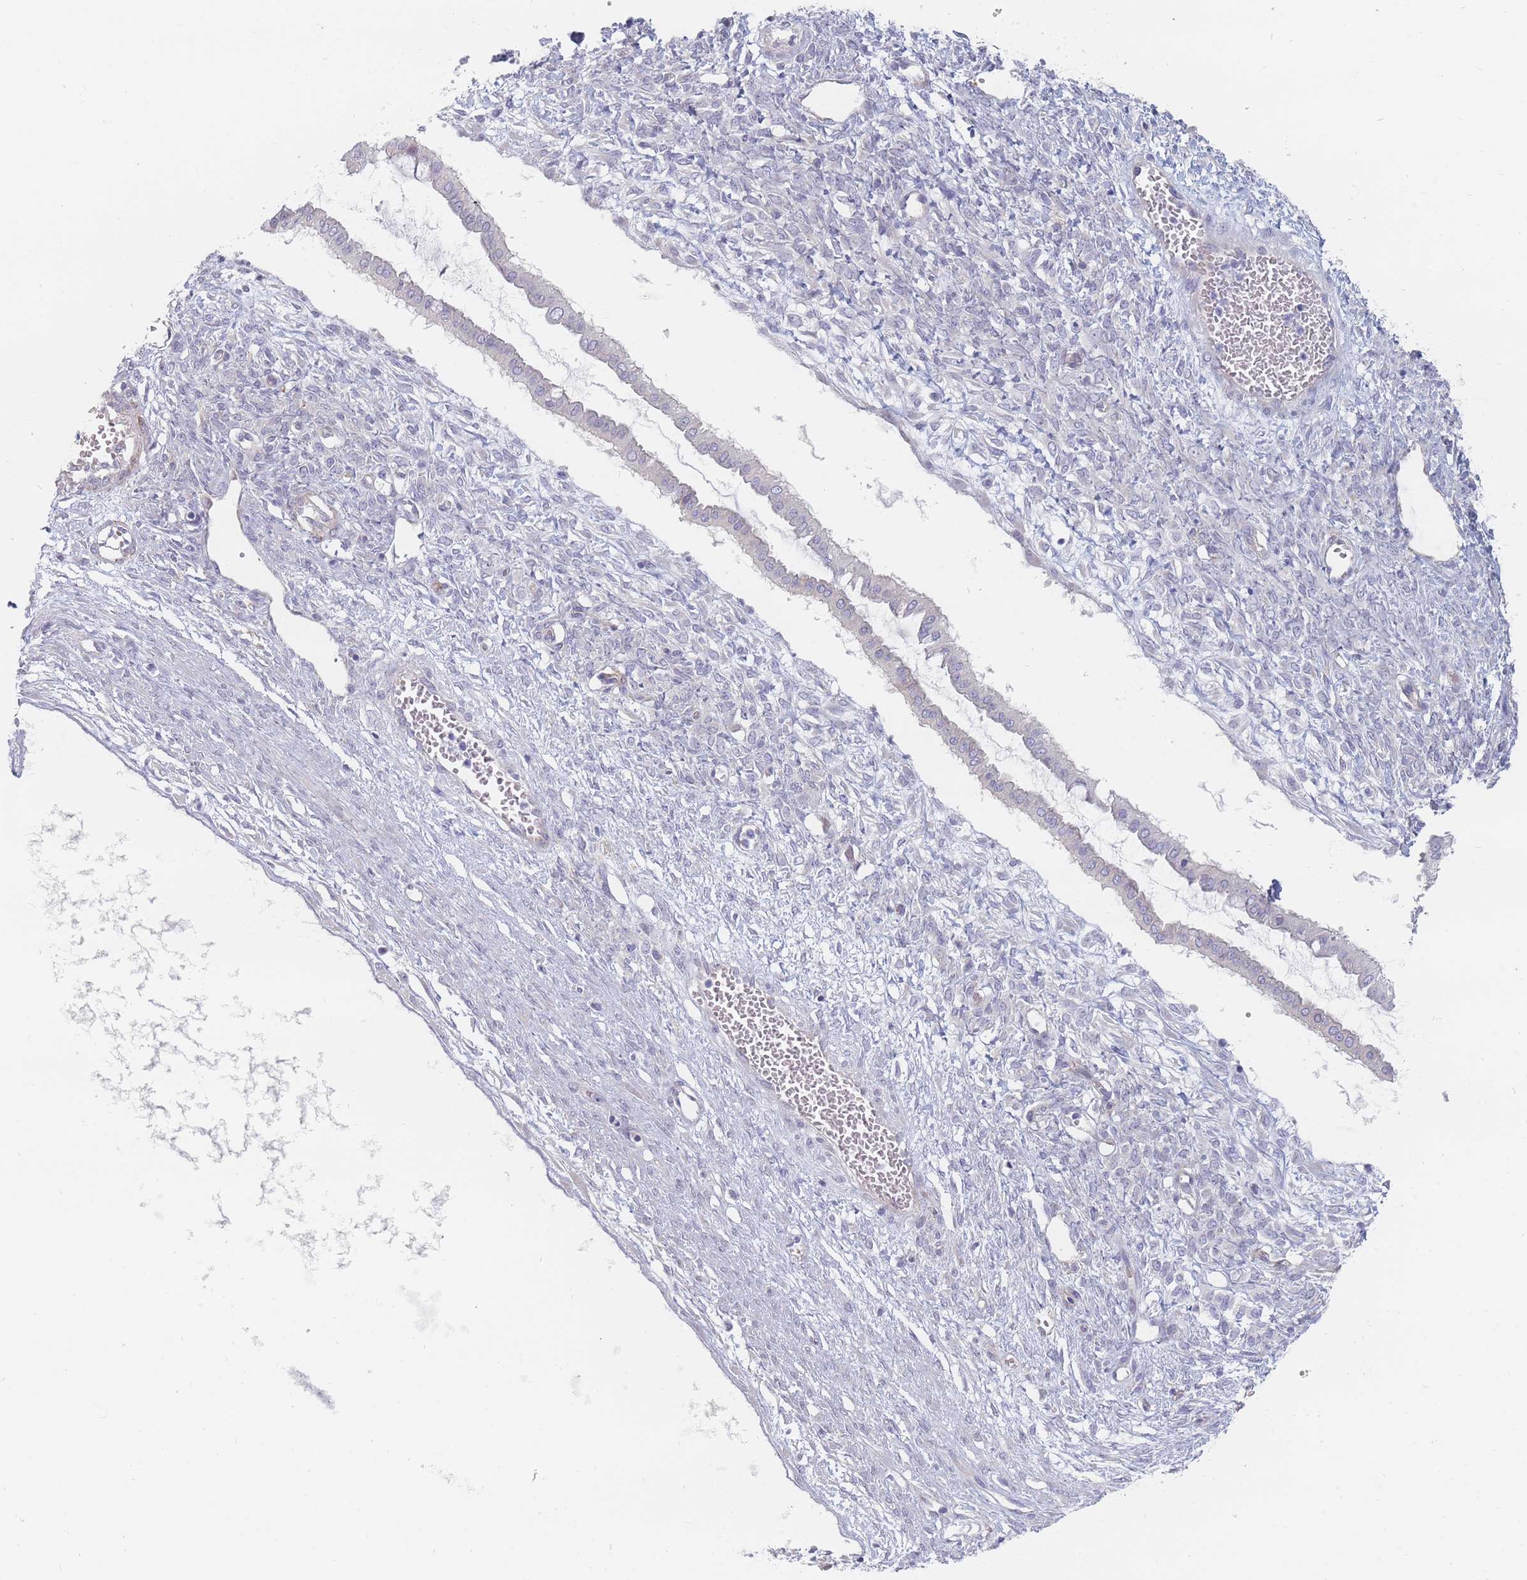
{"staining": {"intensity": "negative", "quantity": "none", "location": "none"}, "tissue": "ovarian cancer", "cell_type": "Tumor cells", "image_type": "cancer", "snomed": [{"axis": "morphology", "description": "Cystadenocarcinoma, mucinous, NOS"}, {"axis": "topography", "description": "Ovary"}], "caption": "Protein analysis of ovarian mucinous cystadenocarcinoma exhibits no significant expression in tumor cells.", "gene": "ERBIN", "patient": {"sex": "female", "age": 73}}